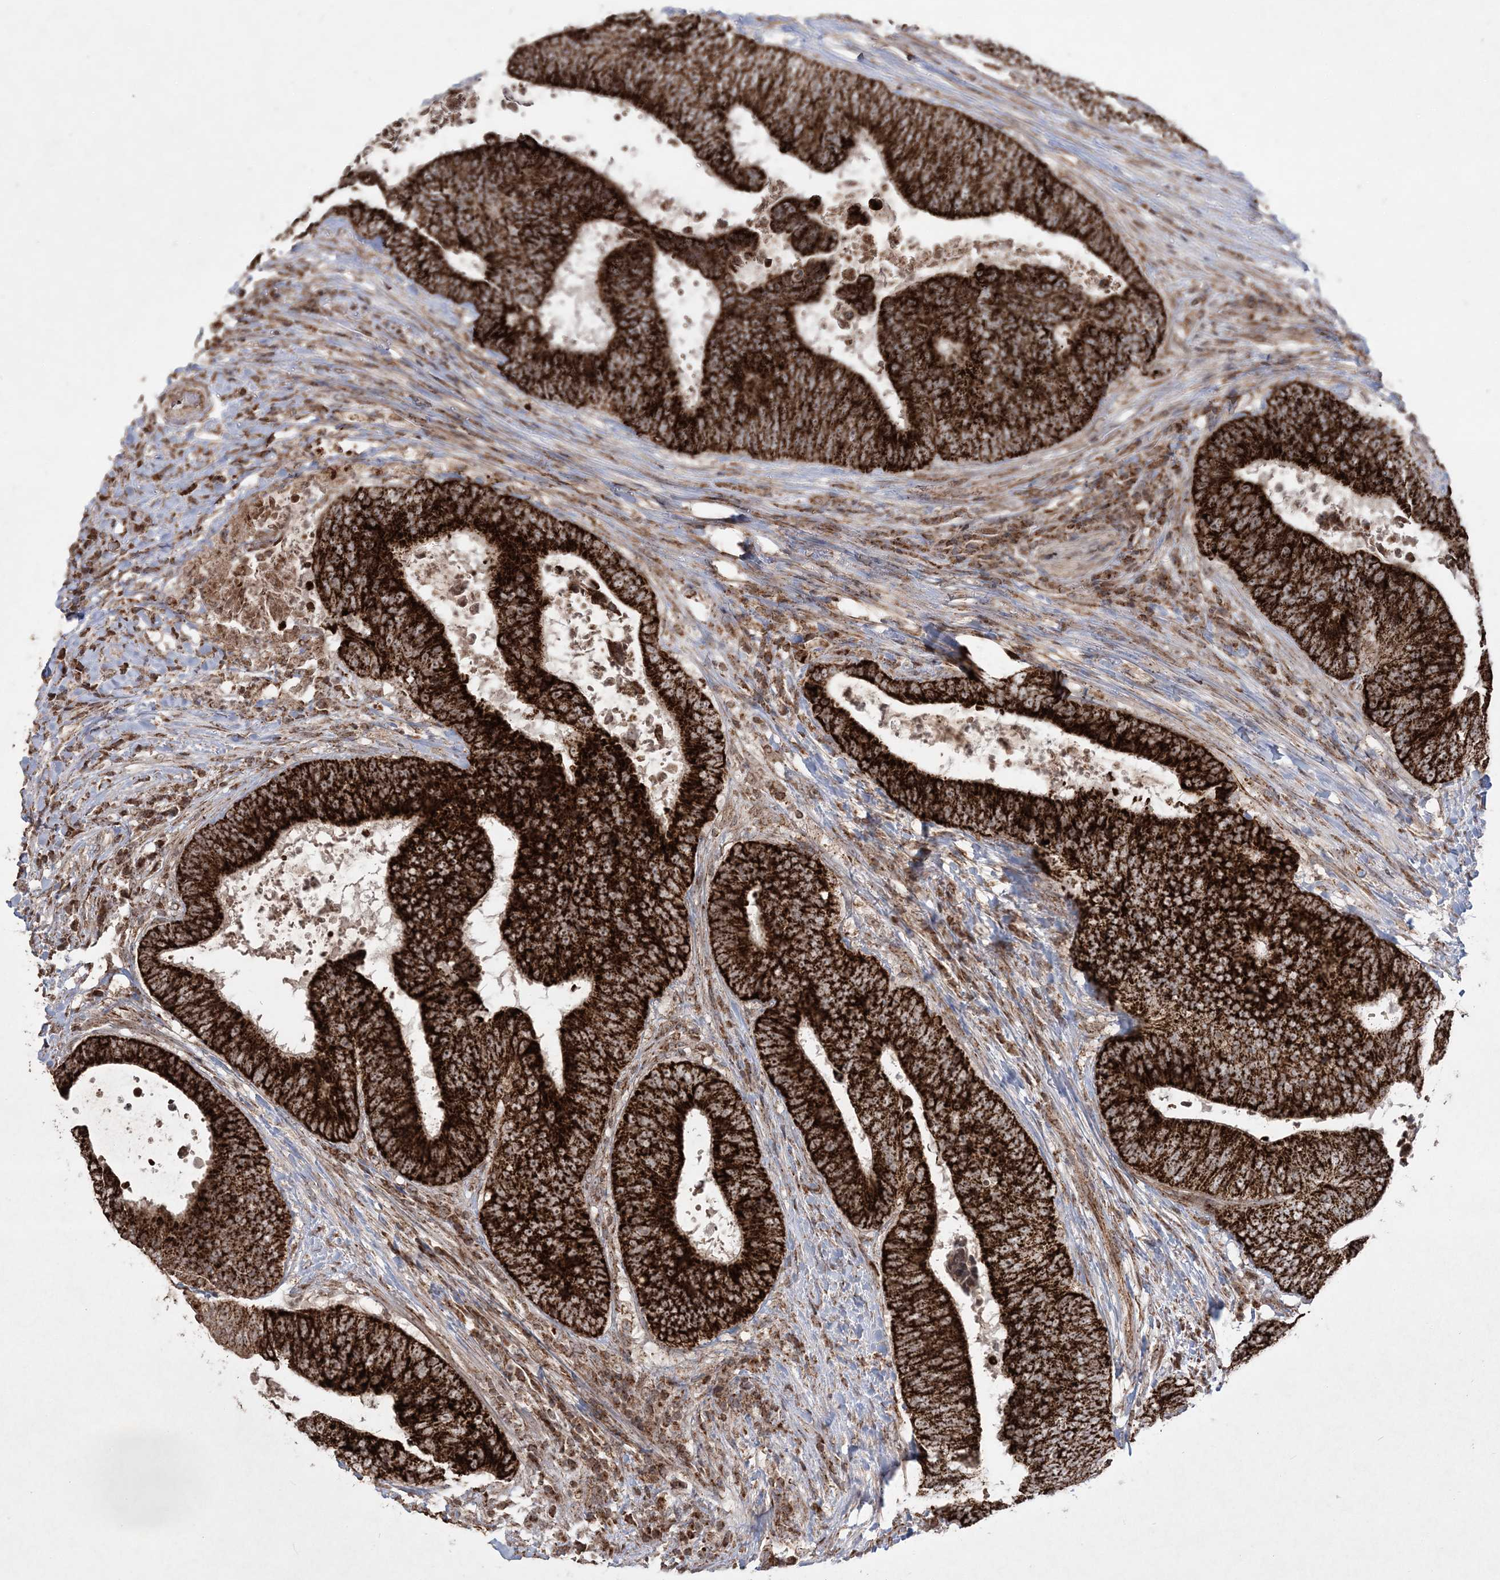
{"staining": {"intensity": "strong", "quantity": ">75%", "location": "cytoplasmic/membranous"}, "tissue": "colorectal cancer", "cell_type": "Tumor cells", "image_type": "cancer", "snomed": [{"axis": "morphology", "description": "Adenocarcinoma, NOS"}, {"axis": "topography", "description": "Rectum"}], "caption": "Human adenocarcinoma (colorectal) stained with a protein marker shows strong staining in tumor cells.", "gene": "LRPPRC", "patient": {"sex": "male", "age": 72}}